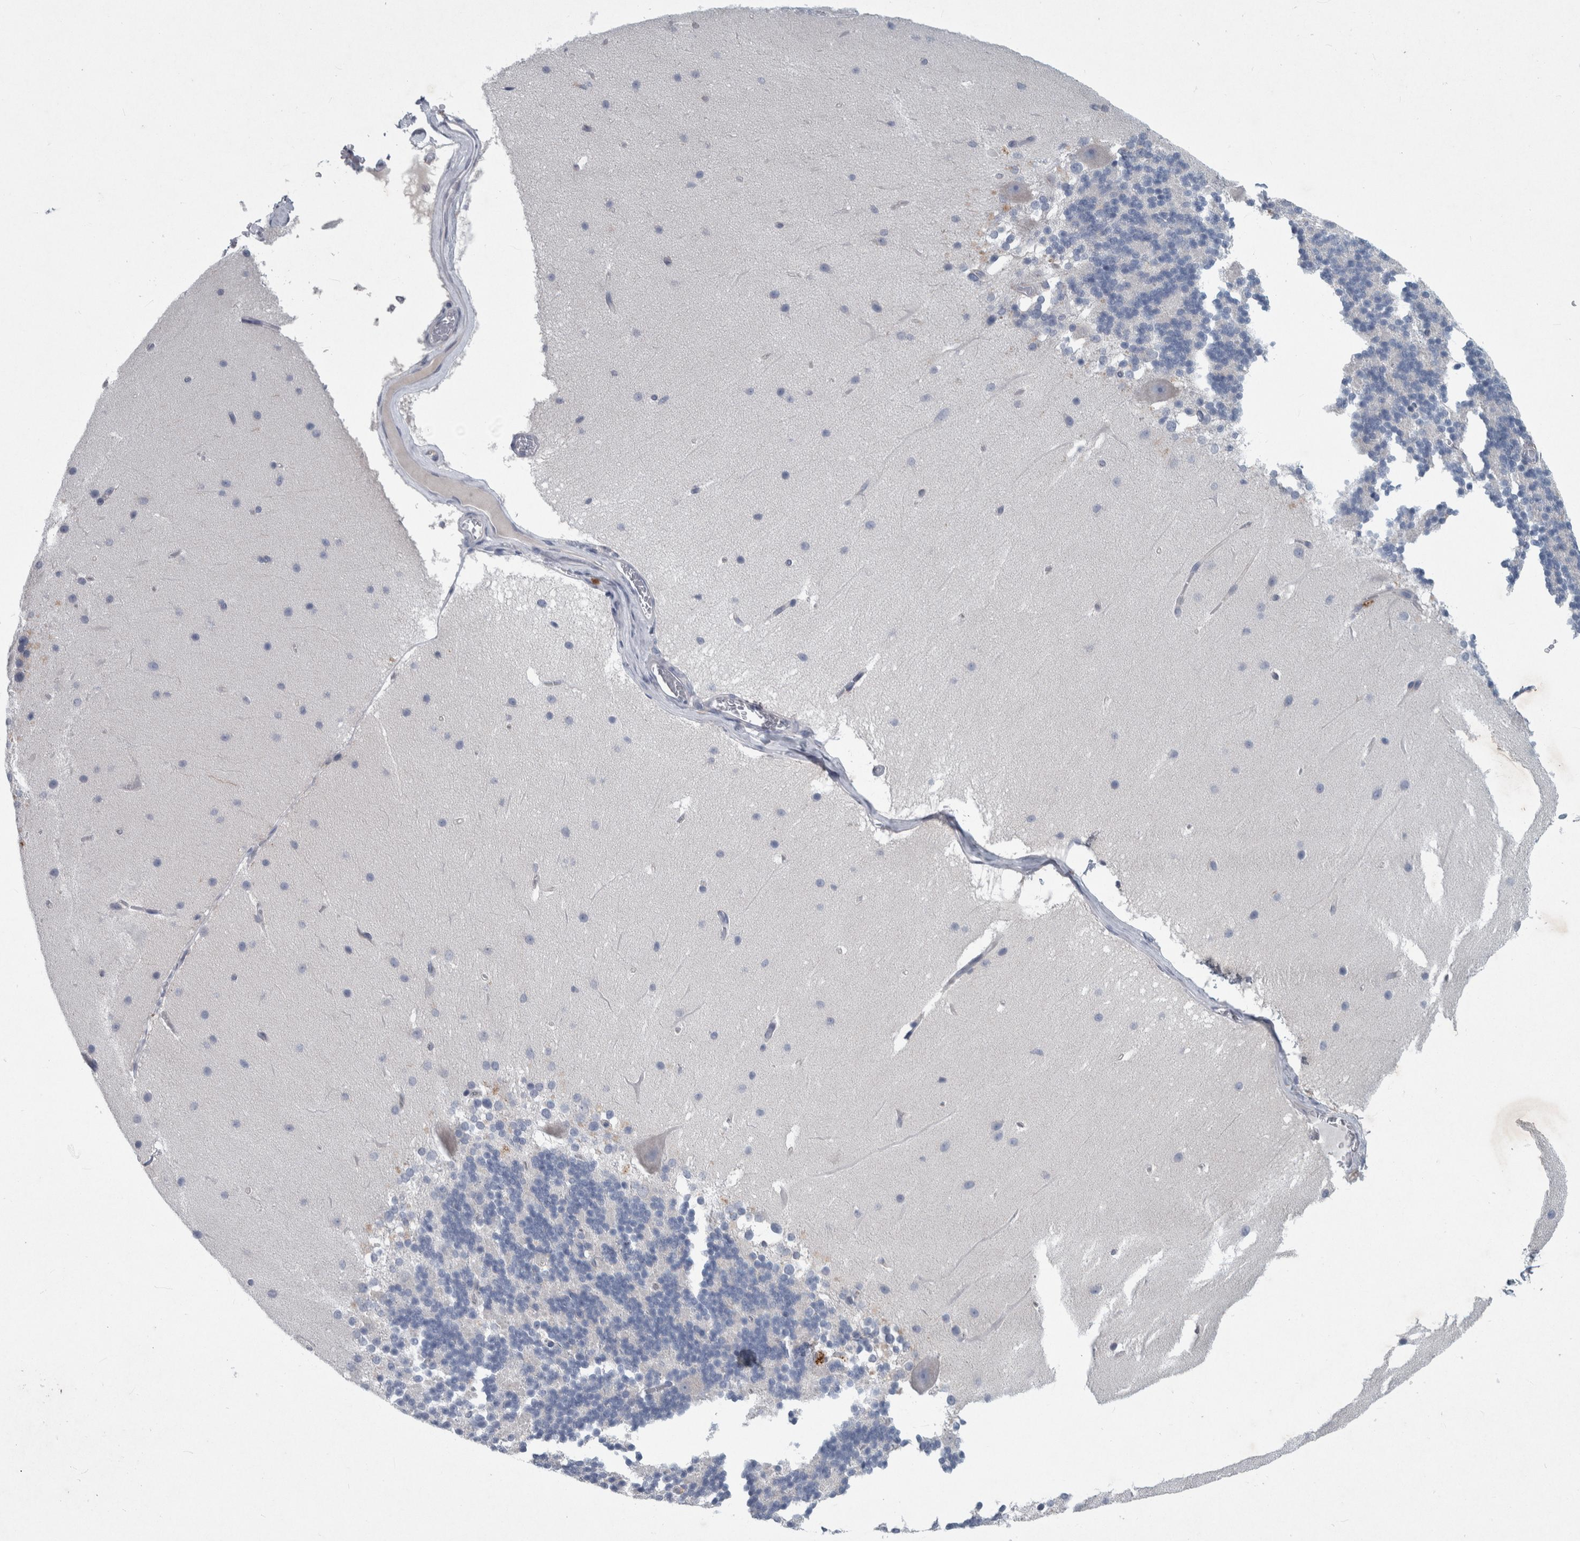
{"staining": {"intensity": "negative", "quantity": "none", "location": "none"}, "tissue": "cerebellum", "cell_type": "Cells in granular layer", "image_type": "normal", "snomed": [{"axis": "morphology", "description": "Normal tissue, NOS"}, {"axis": "topography", "description": "Cerebellum"}], "caption": "High power microscopy image of an IHC micrograph of unremarkable cerebellum, revealing no significant positivity in cells in granular layer.", "gene": "FAM83H", "patient": {"sex": "female", "age": 19}}